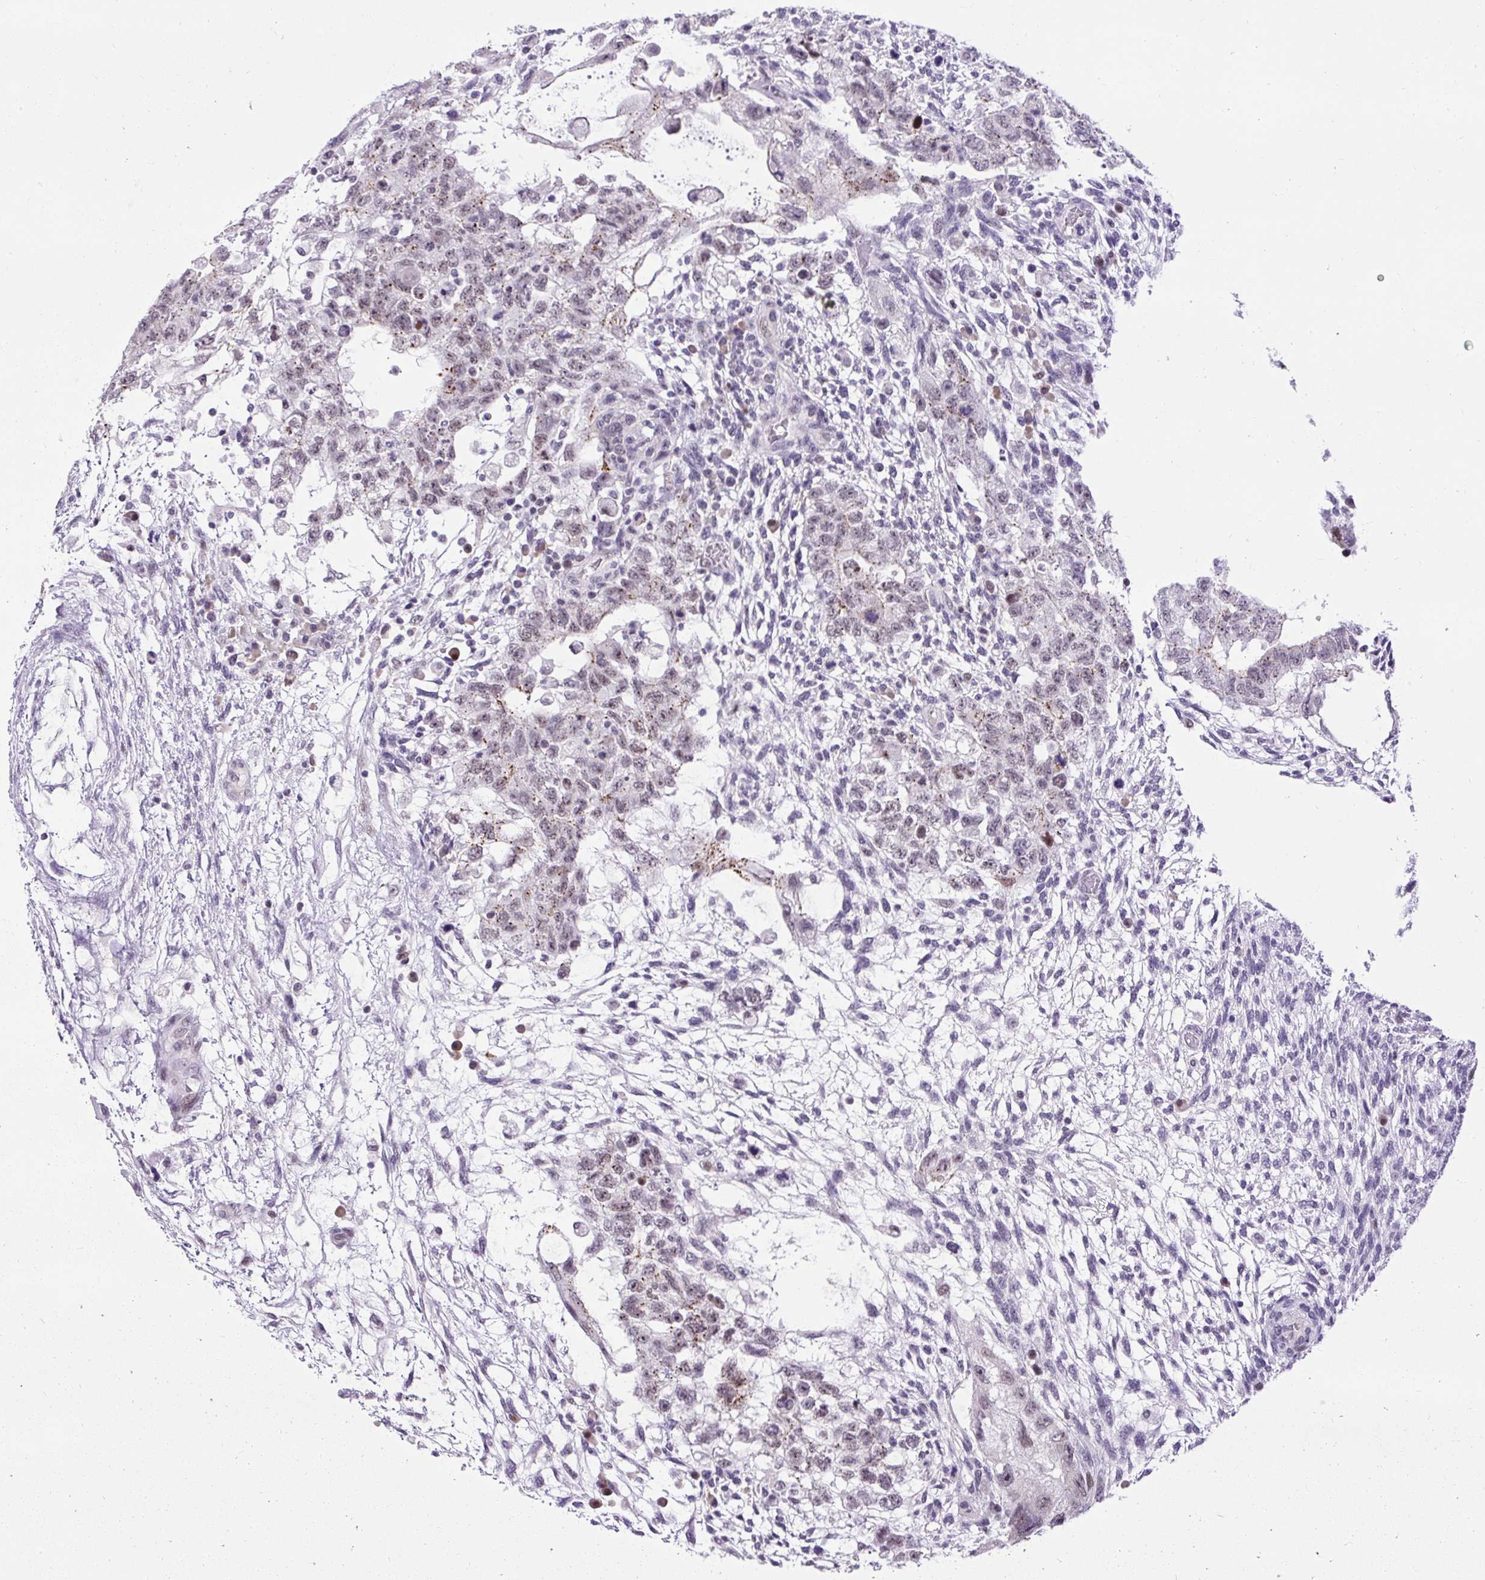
{"staining": {"intensity": "weak", "quantity": "<25%", "location": "nuclear"}, "tissue": "testis cancer", "cell_type": "Tumor cells", "image_type": "cancer", "snomed": [{"axis": "morphology", "description": "Normal tissue, NOS"}, {"axis": "morphology", "description": "Carcinoma, Embryonal, NOS"}, {"axis": "topography", "description": "Testis"}], "caption": "The micrograph displays no staining of tumor cells in testis embryonal carcinoma.", "gene": "ARHGEF18", "patient": {"sex": "male", "age": 36}}